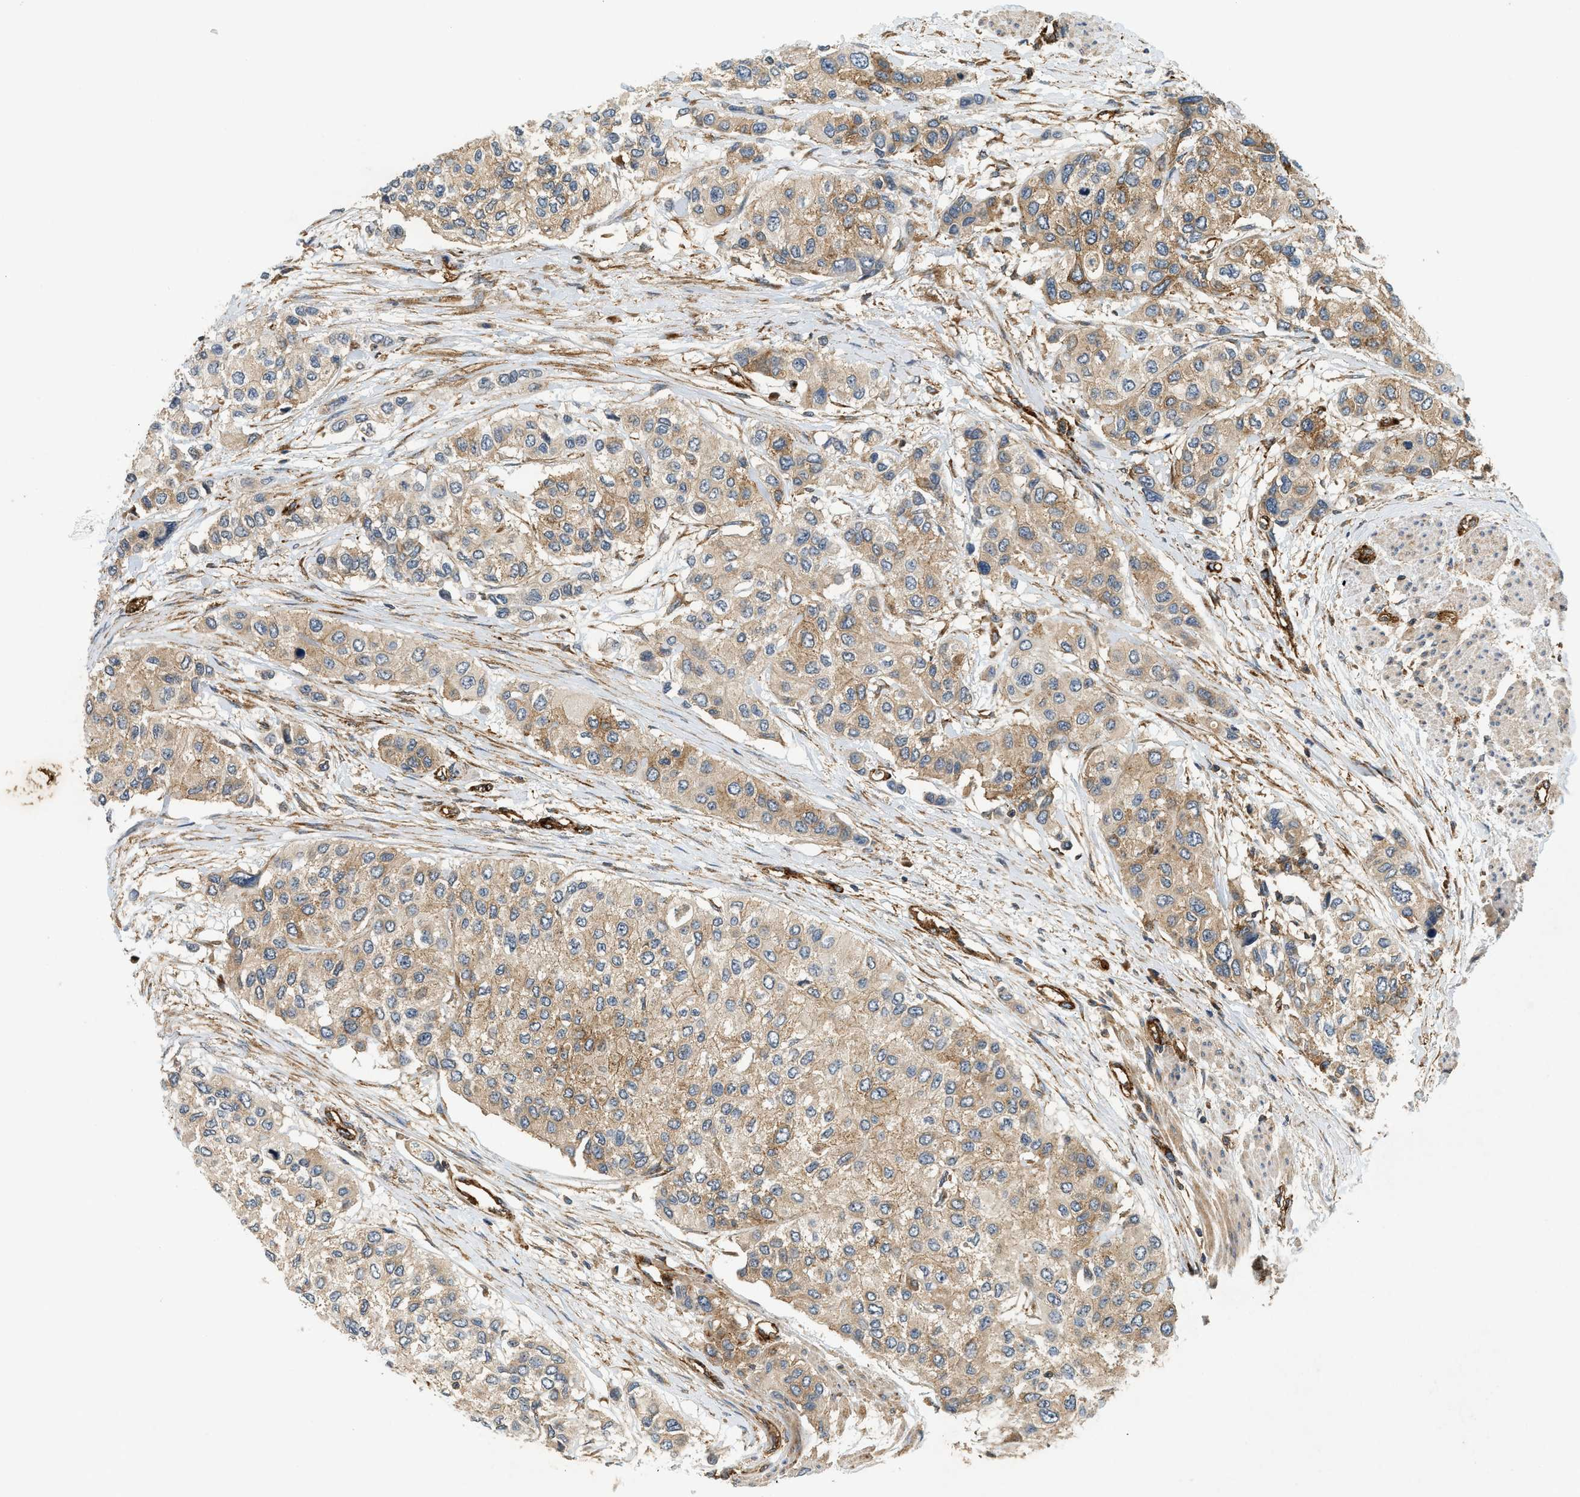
{"staining": {"intensity": "weak", "quantity": "25%-75%", "location": "cytoplasmic/membranous"}, "tissue": "urothelial cancer", "cell_type": "Tumor cells", "image_type": "cancer", "snomed": [{"axis": "morphology", "description": "Urothelial carcinoma, High grade"}, {"axis": "topography", "description": "Urinary bladder"}], "caption": "Protein staining exhibits weak cytoplasmic/membranous positivity in approximately 25%-75% of tumor cells in urothelial carcinoma (high-grade).", "gene": "HIP1", "patient": {"sex": "female", "age": 56}}